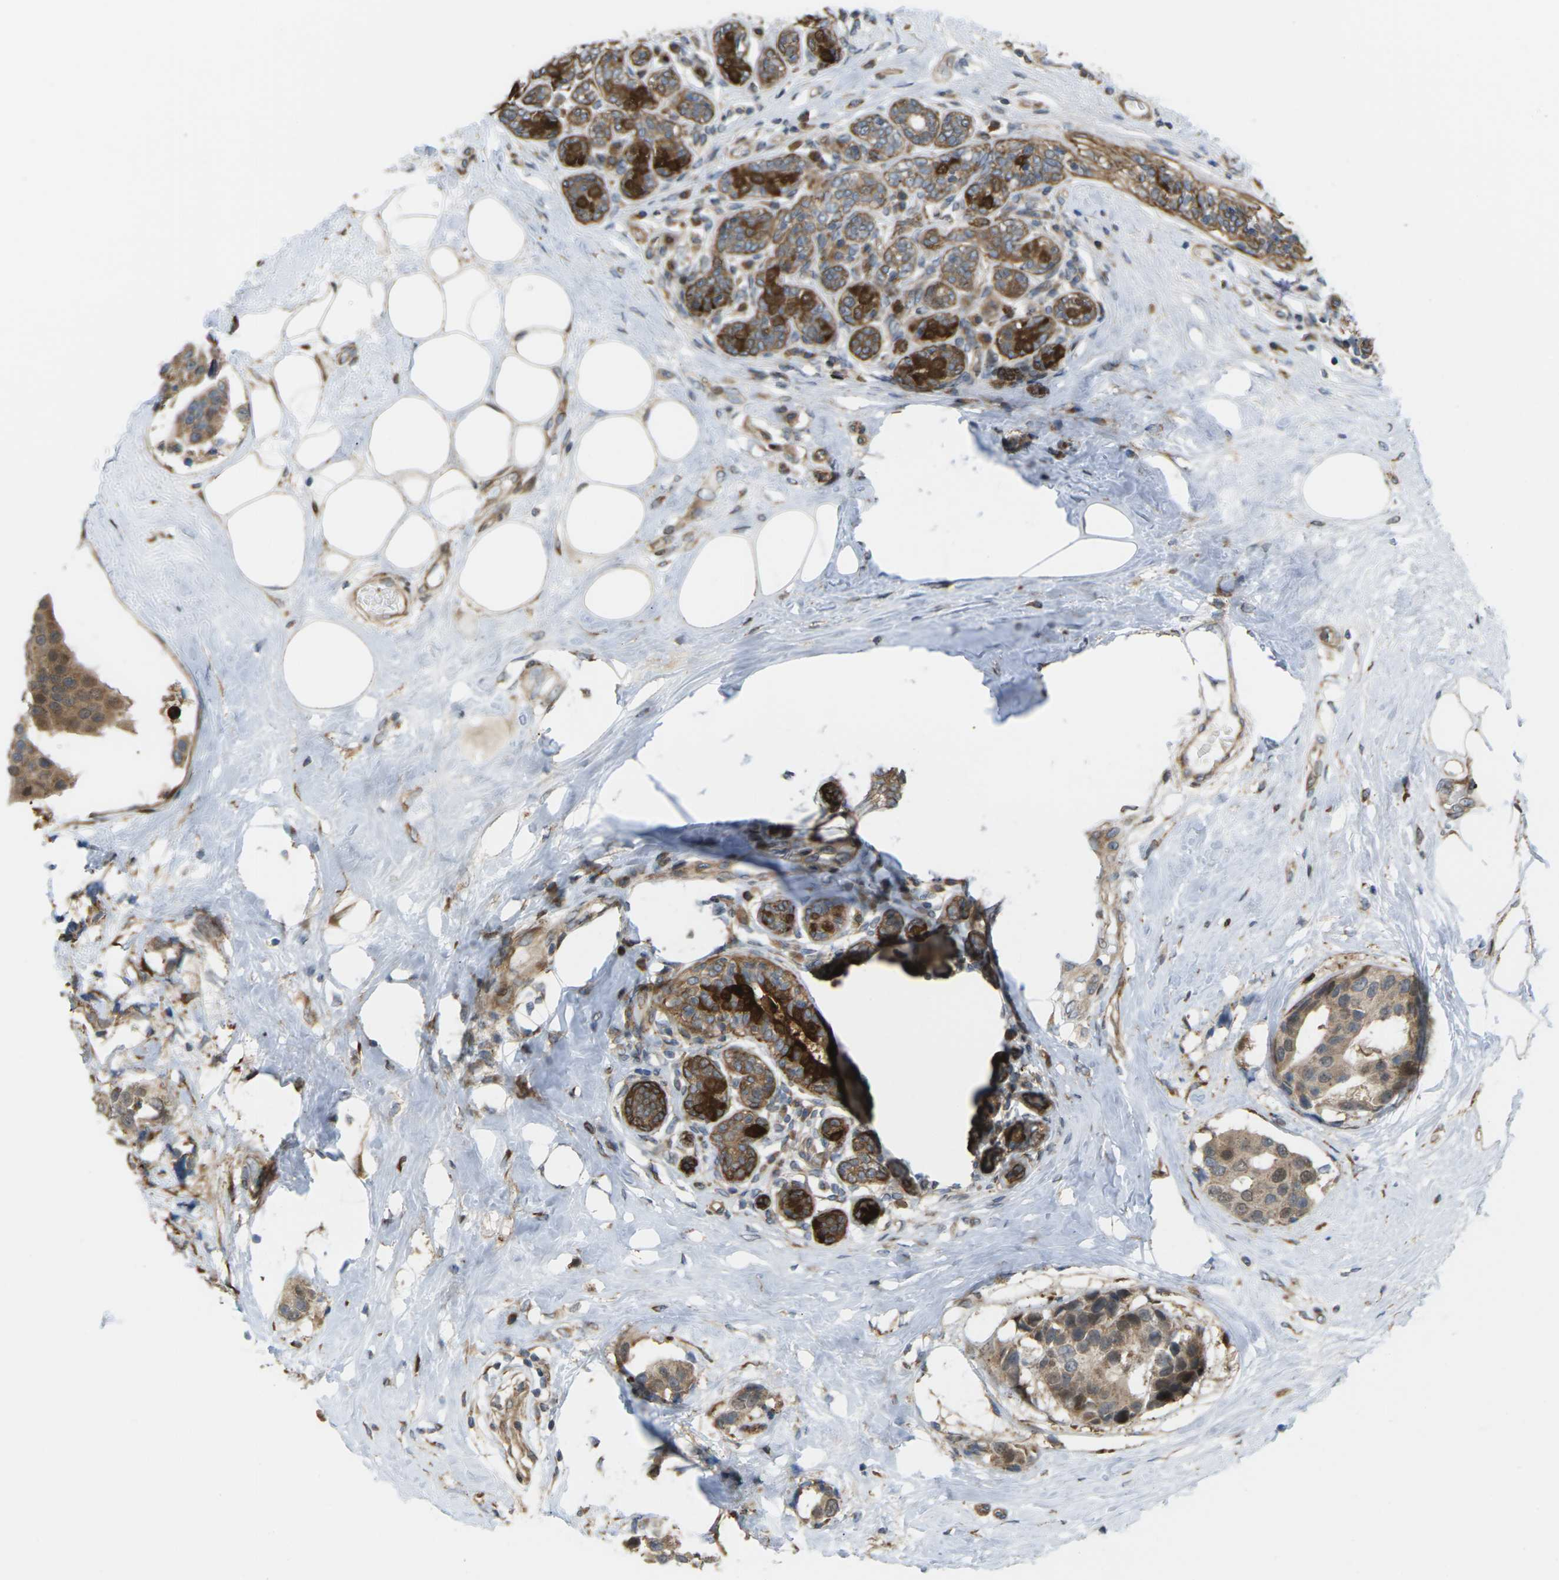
{"staining": {"intensity": "moderate", "quantity": ">75%", "location": "cytoplasmic/membranous"}, "tissue": "breast cancer", "cell_type": "Tumor cells", "image_type": "cancer", "snomed": [{"axis": "morphology", "description": "Normal tissue, NOS"}, {"axis": "morphology", "description": "Duct carcinoma"}, {"axis": "topography", "description": "Breast"}], "caption": "This photomicrograph reveals IHC staining of human breast infiltrating ductal carcinoma, with medium moderate cytoplasmic/membranous expression in approximately >75% of tumor cells.", "gene": "ROBO1", "patient": {"sex": "female", "age": 39}}